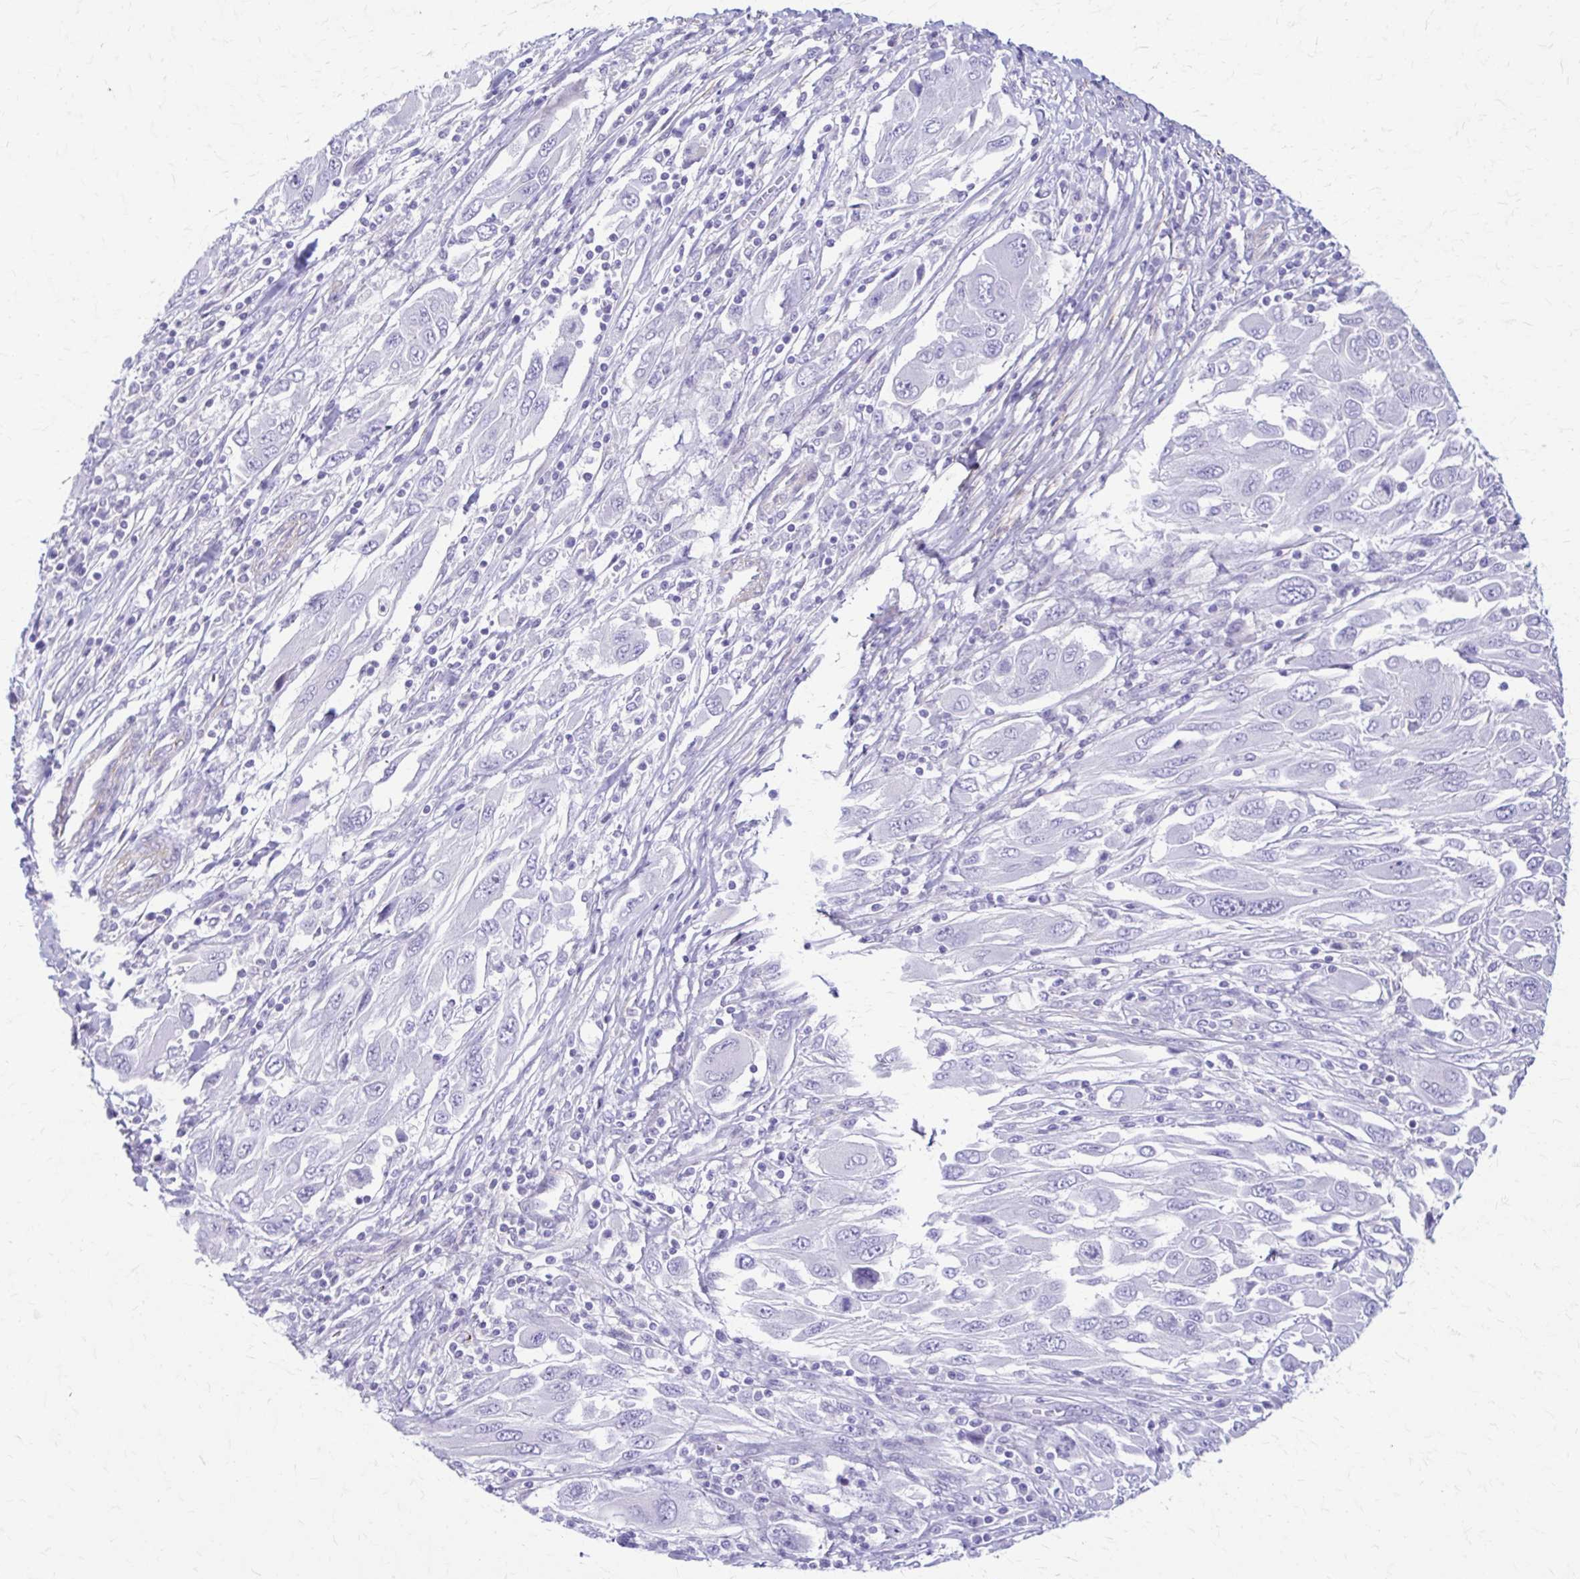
{"staining": {"intensity": "negative", "quantity": "none", "location": "none"}, "tissue": "melanoma", "cell_type": "Tumor cells", "image_type": "cancer", "snomed": [{"axis": "morphology", "description": "Malignant melanoma, NOS"}, {"axis": "topography", "description": "Skin"}], "caption": "Micrograph shows no protein staining in tumor cells of melanoma tissue.", "gene": "DSP", "patient": {"sex": "female", "age": 91}}